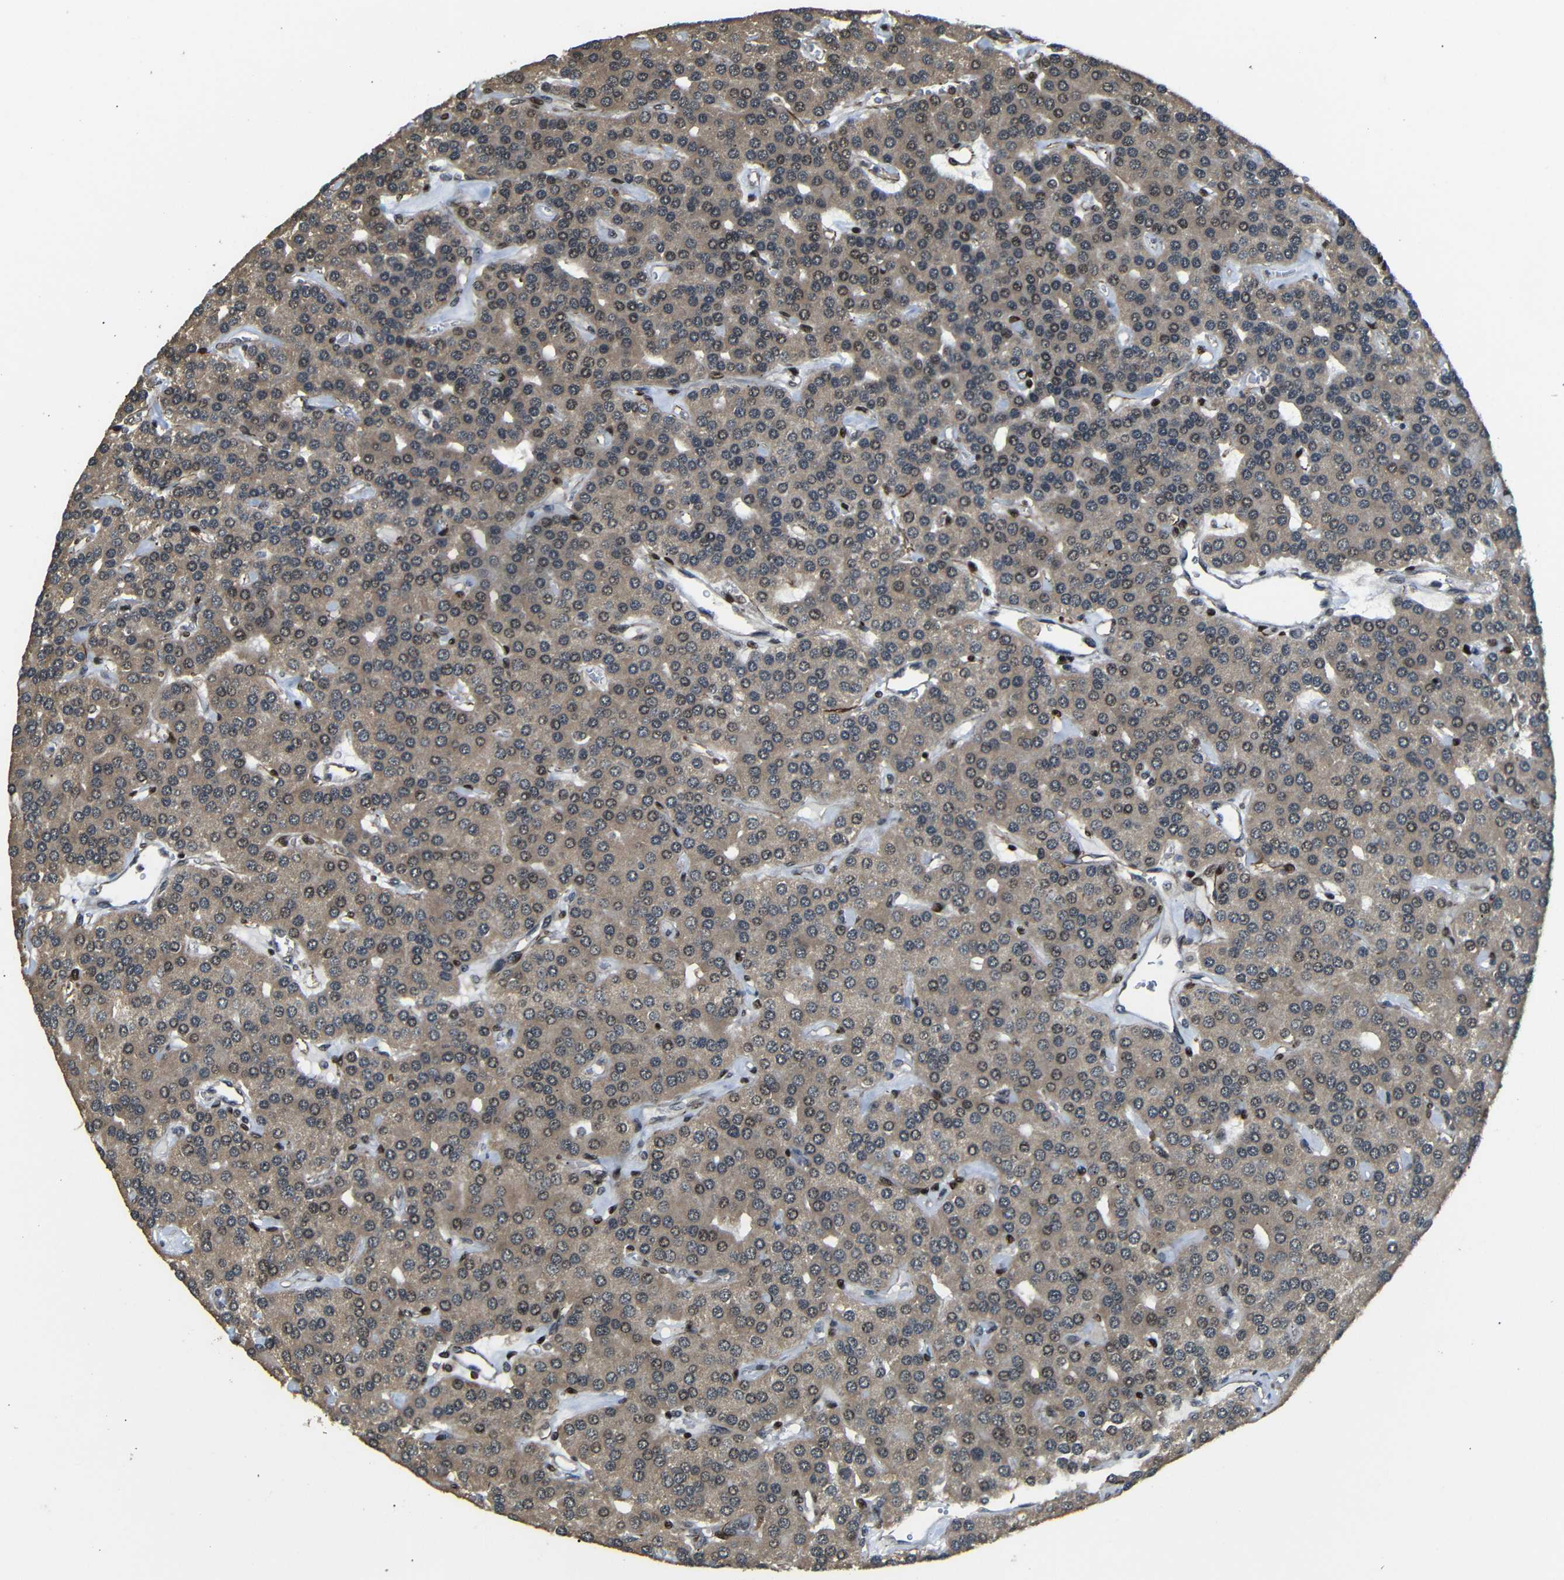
{"staining": {"intensity": "weak", "quantity": ">75%", "location": "cytoplasmic/membranous,nuclear"}, "tissue": "parathyroid gland", "cell_type": "Glandular cells", "image_type": "normal", "snomed": [{"axis": "morphology", "description": "Normal tissue, NOS"}, {"axis": "morphology", "description": "Adenoma, NOS"}, {"axis": "topography", "description": "Parathyroid gland"}], "caption": "Normal parathyroid gland was stained to show a protein in brown. There is low levels of weak cytoplasmic/membranous,nuclear positivity in approximately >75% of glandular cells. Using DAB (3,3'-diaminobenzidine) (brown) and hematoxylin (blue) stains, captured at high magnification using brightfield microscopy.", "gene": "TBX2", "patient": {"sex": "female", "age": 86}}